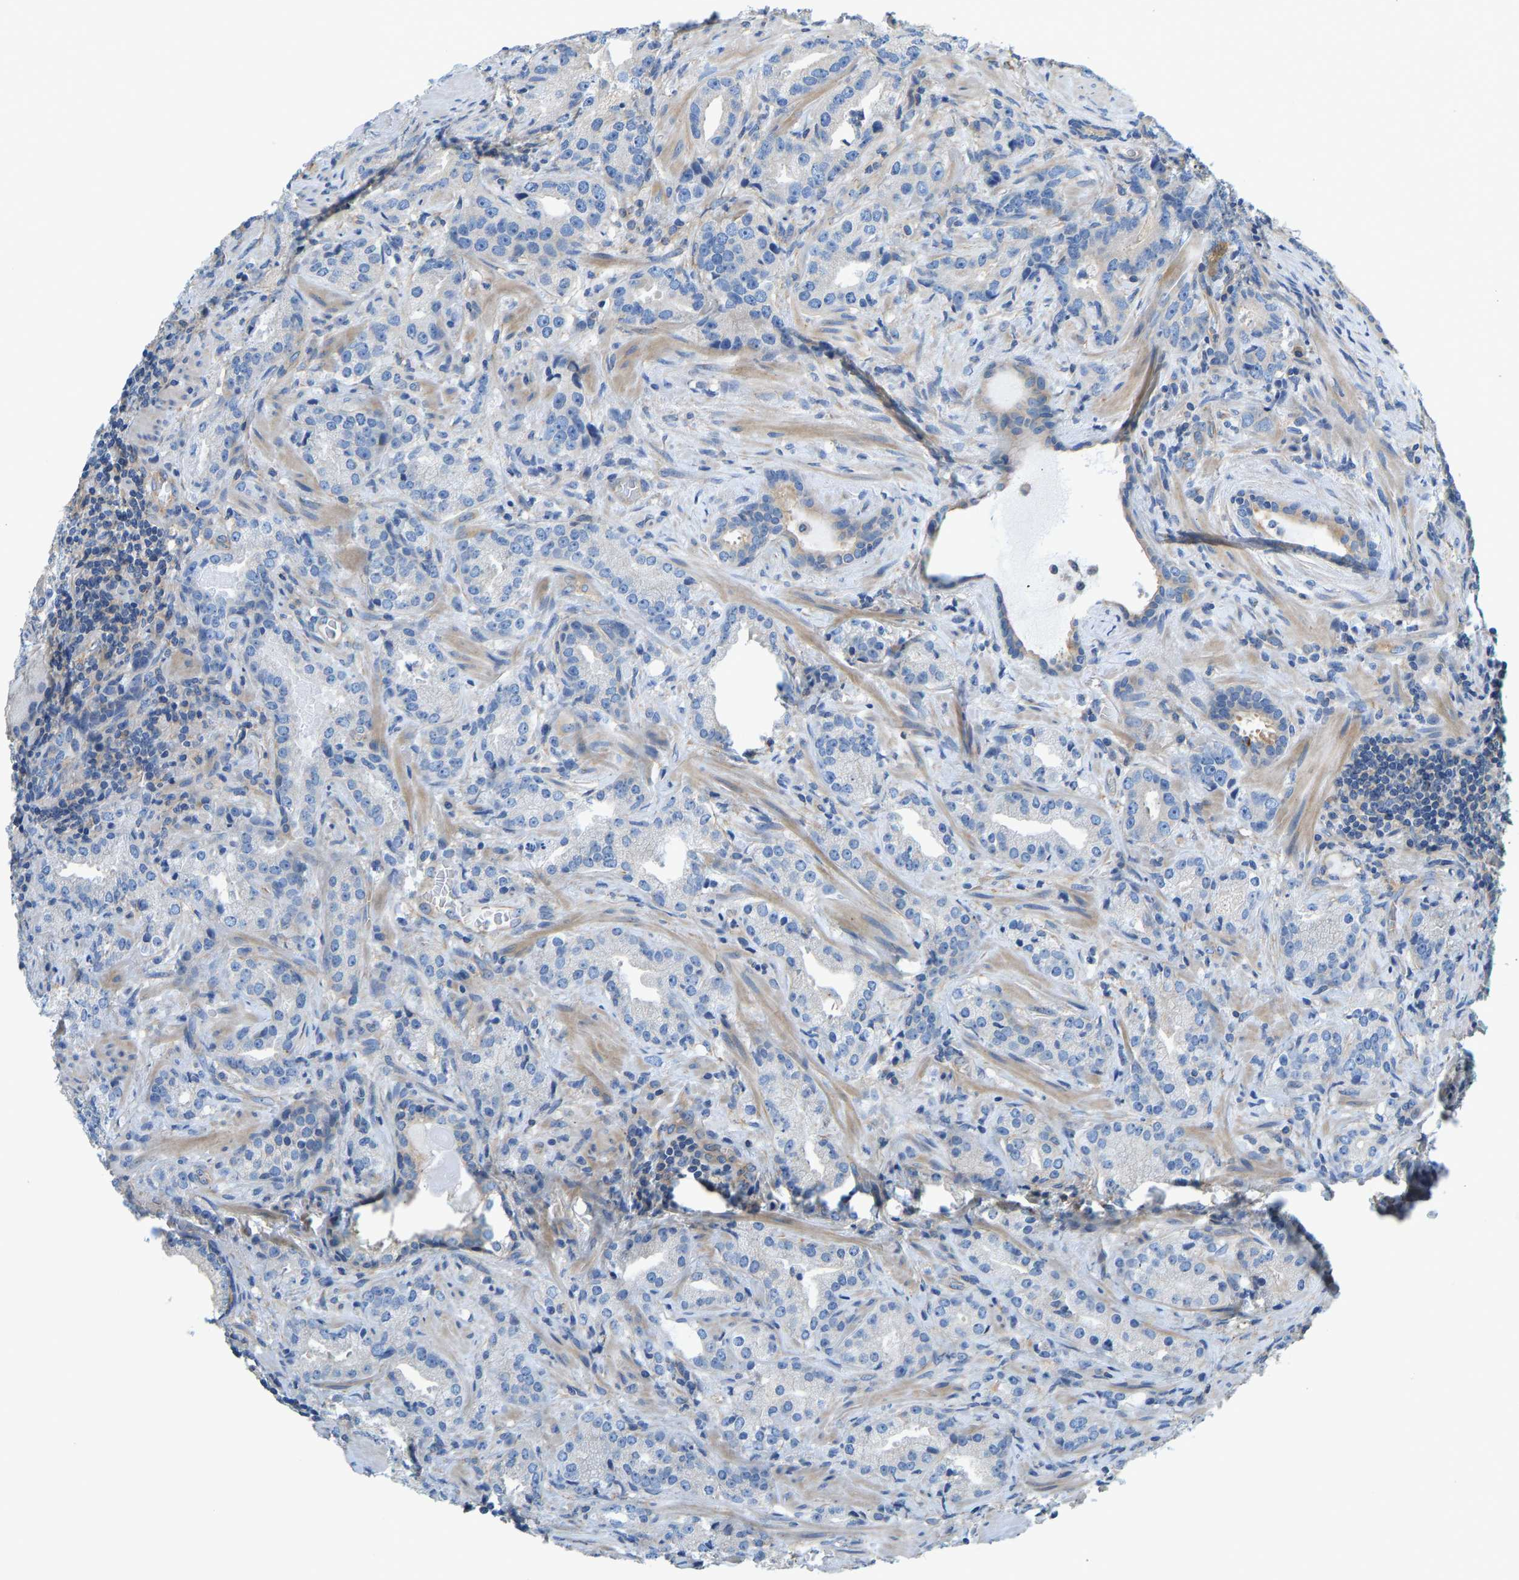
{"staining": {"intensity": "negative", "quantity": "none", "location": "none"}, "tissue": "prostate cancer", "cell_type": "Tumor cells", "image_type": "cancer", "snomed": [{"axis": "morphology", "description": "Adenocarcinoma, High grade"}, {"axis": "topography", "description": "Prostate"}], "caption": "A high-resolution image shows IHC staining of prostate adenocarcinoma (high-grade), which displays no significant expression in tumor cells.", "gene": "CHAD", "patient": {"sex": "male", "age": 63}}